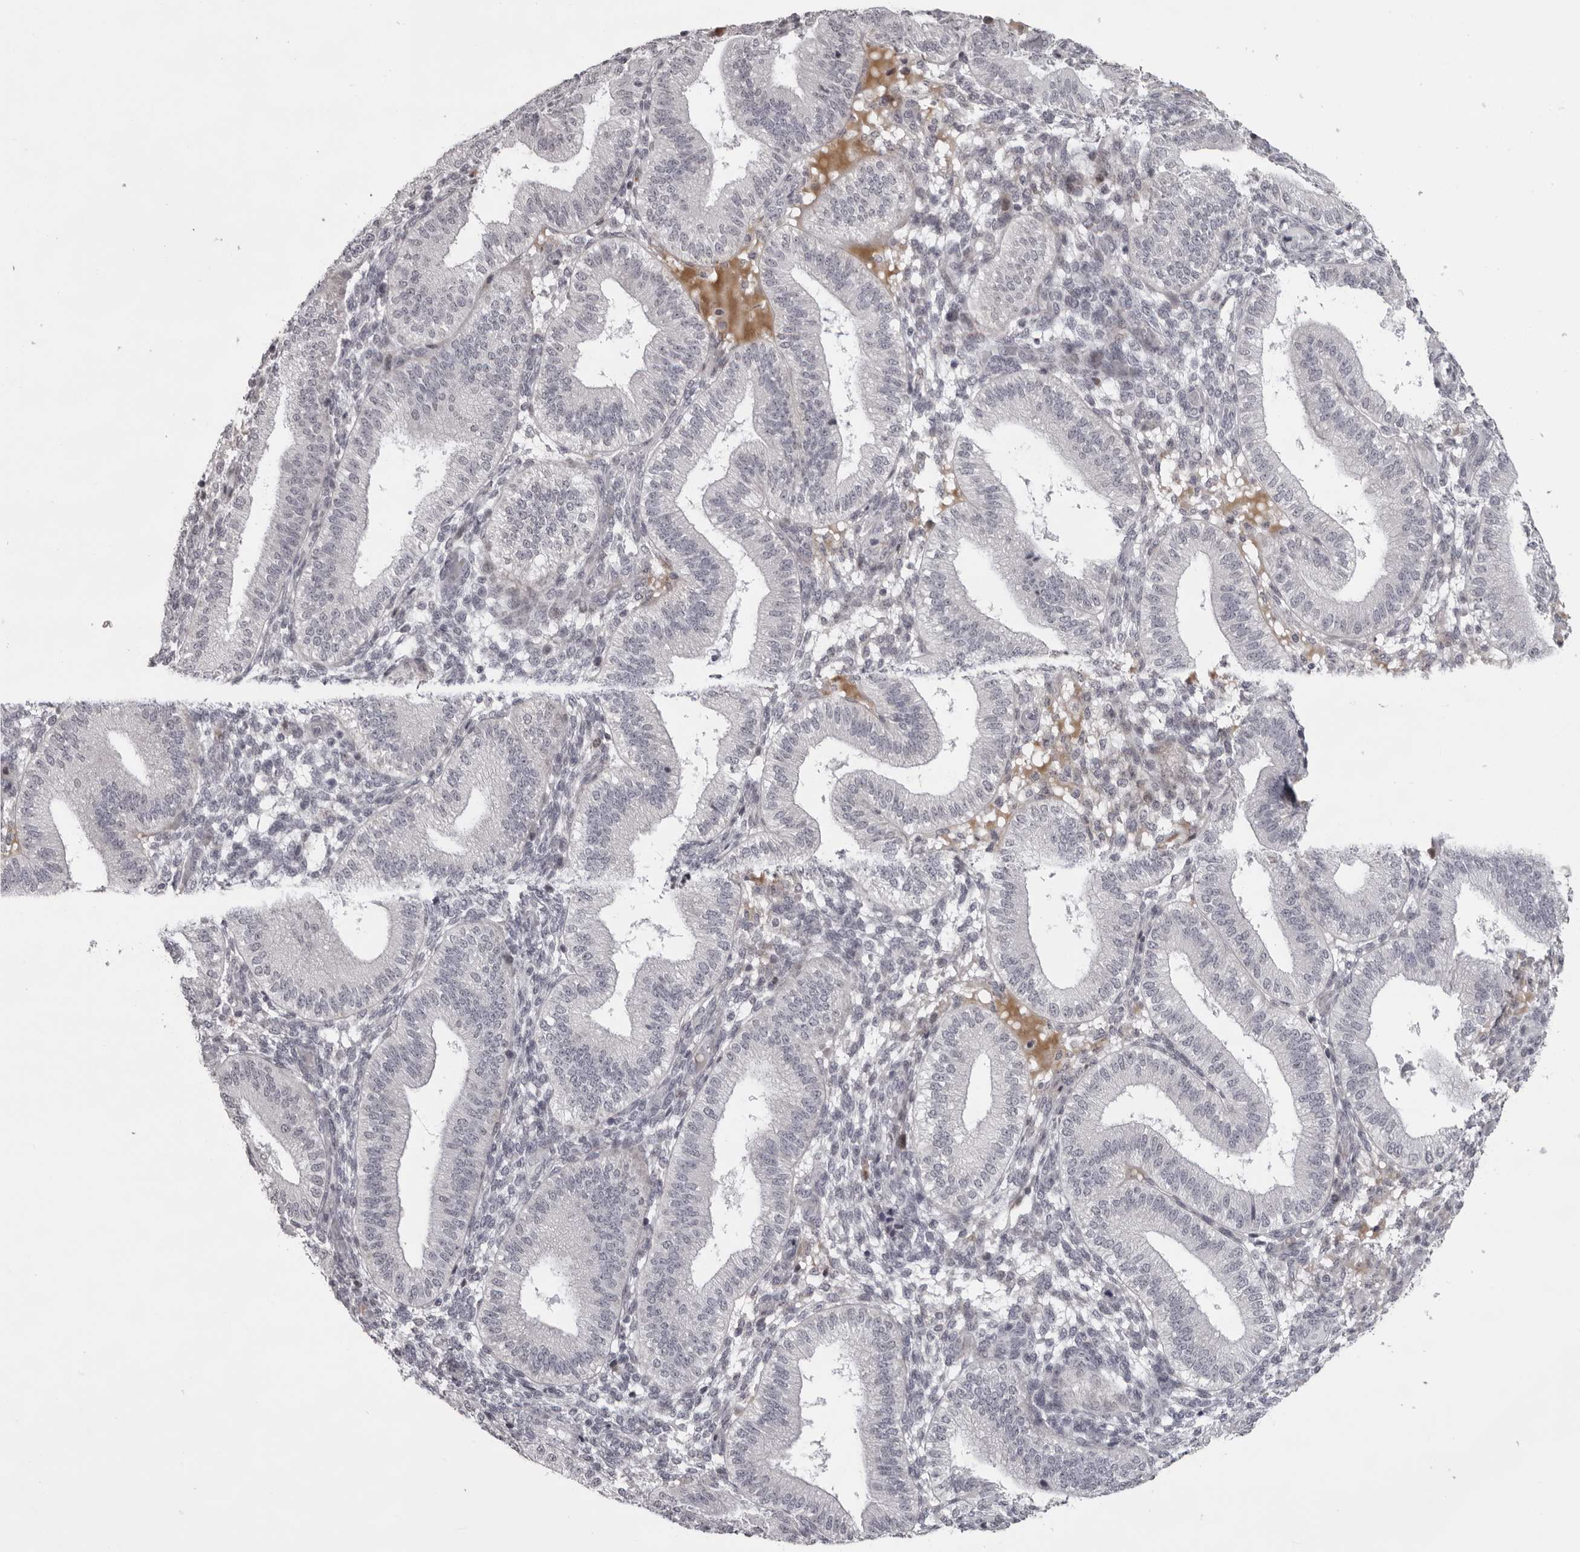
{"staining": {"intensity": "negative", "quantity": "none", "location": "none"}, "tissue": "endometrium", "cell_type": "Cells in endometrial stroma", "image_type": "normal", "snomed": [{"axis": "morphology", "description": "Normal tissue, NOS"}, {"axis": "topography", "description": "Endometrium"}], "caption": "Cells in endometrial stroma show no significant expression in benign endometrium. The staining was performed using DAB to visualize the protein expression in brown, while the nuclei were stained in blue with hematoxylin (Magnification: 20x).", "gene": "NUDT18", "patient": {"sex": "female", "age": 39}}